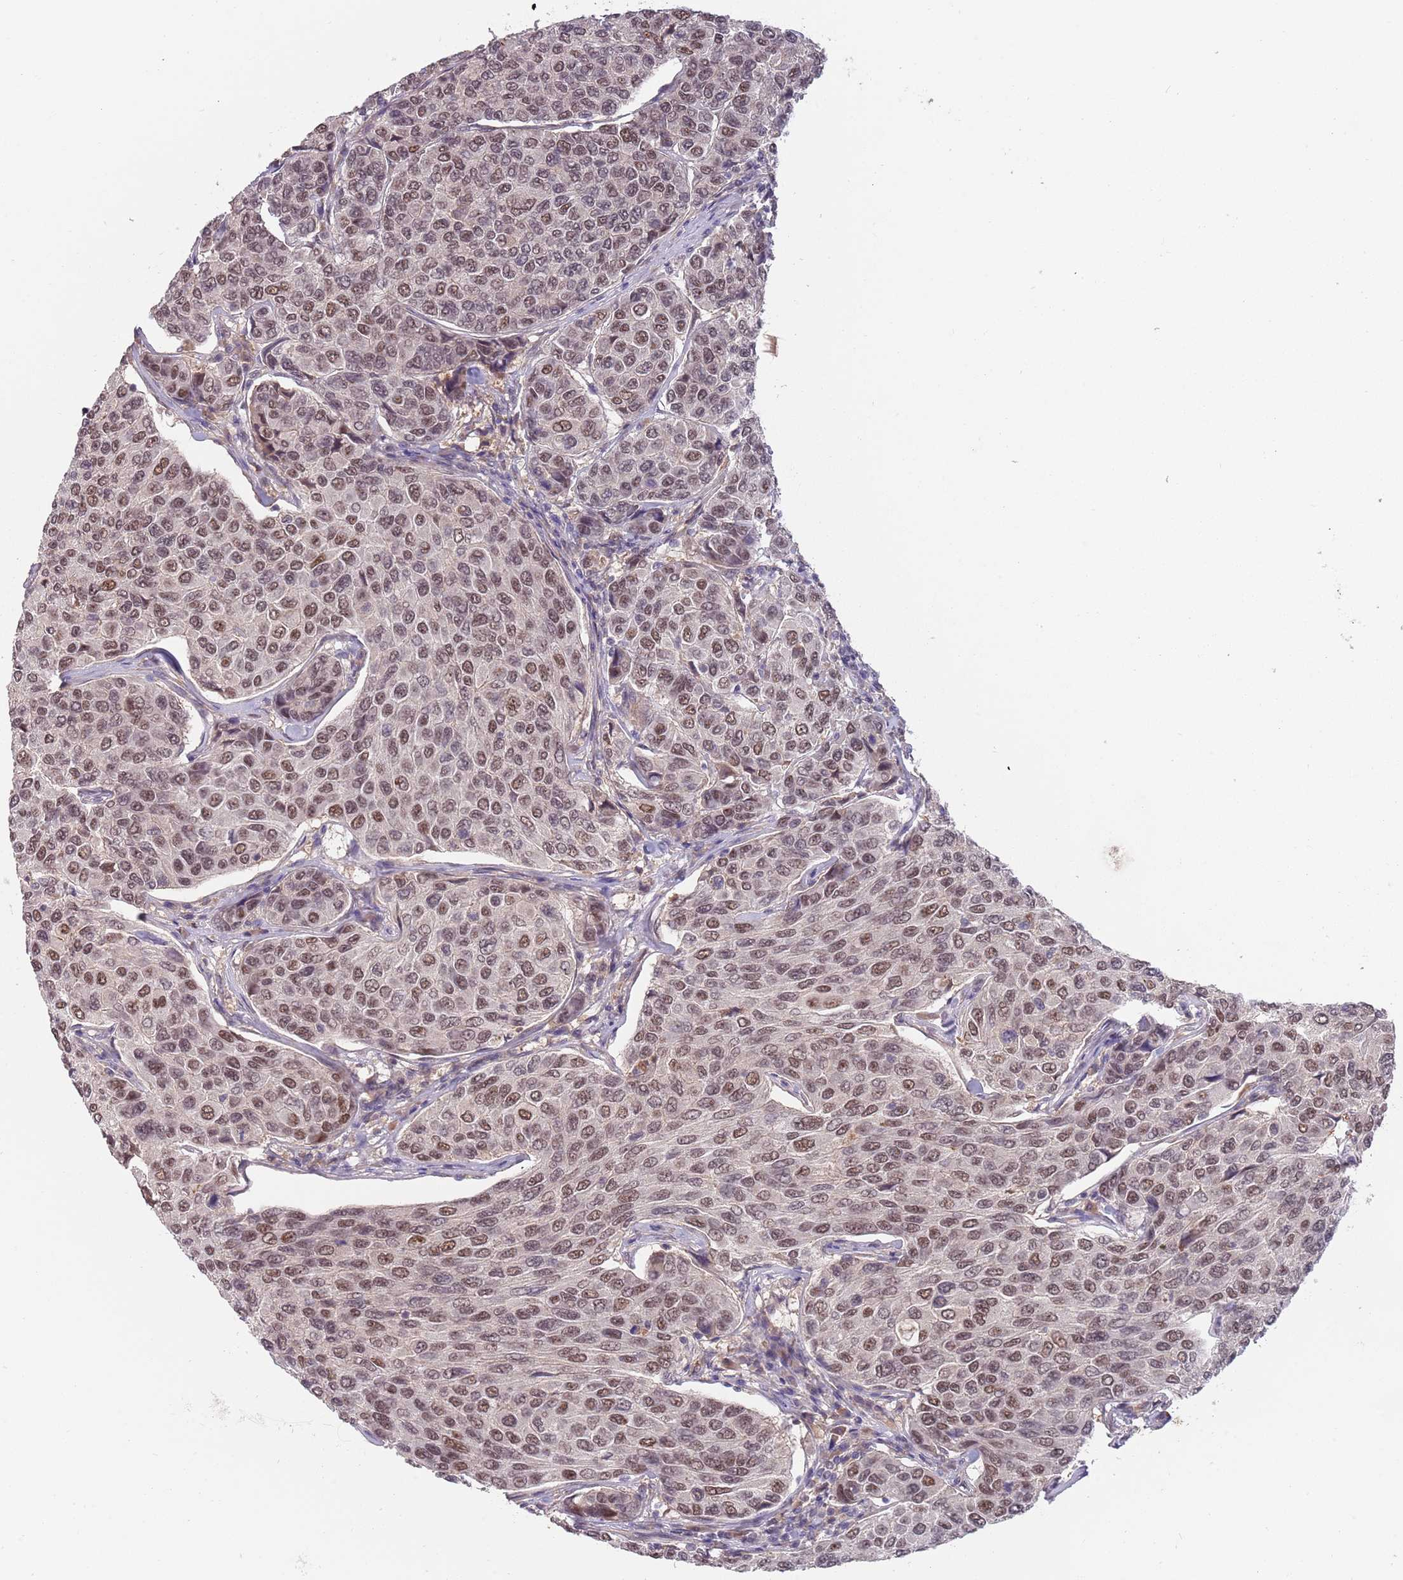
{"staining": {"intensity": "moderate", "quantity": ">75%", "location": "nuclear"}, "tissue": "breast cancer", "cell_type": "Tumor cells", "image_type": "cancer", "snomed": [{"axis": "morphology", "description": "Duct carcinoma"}, {"axis": "topography", "description": "Breast"}], "caption": "This micrograph reveals immunohistochemistry (IHC) staining of human breast cancer, with medium moderate nuclear expression in approximately >75% of tumor cells.", "gene": "ZBTB7A", "patient": {"sex": "female", "age": 55}}